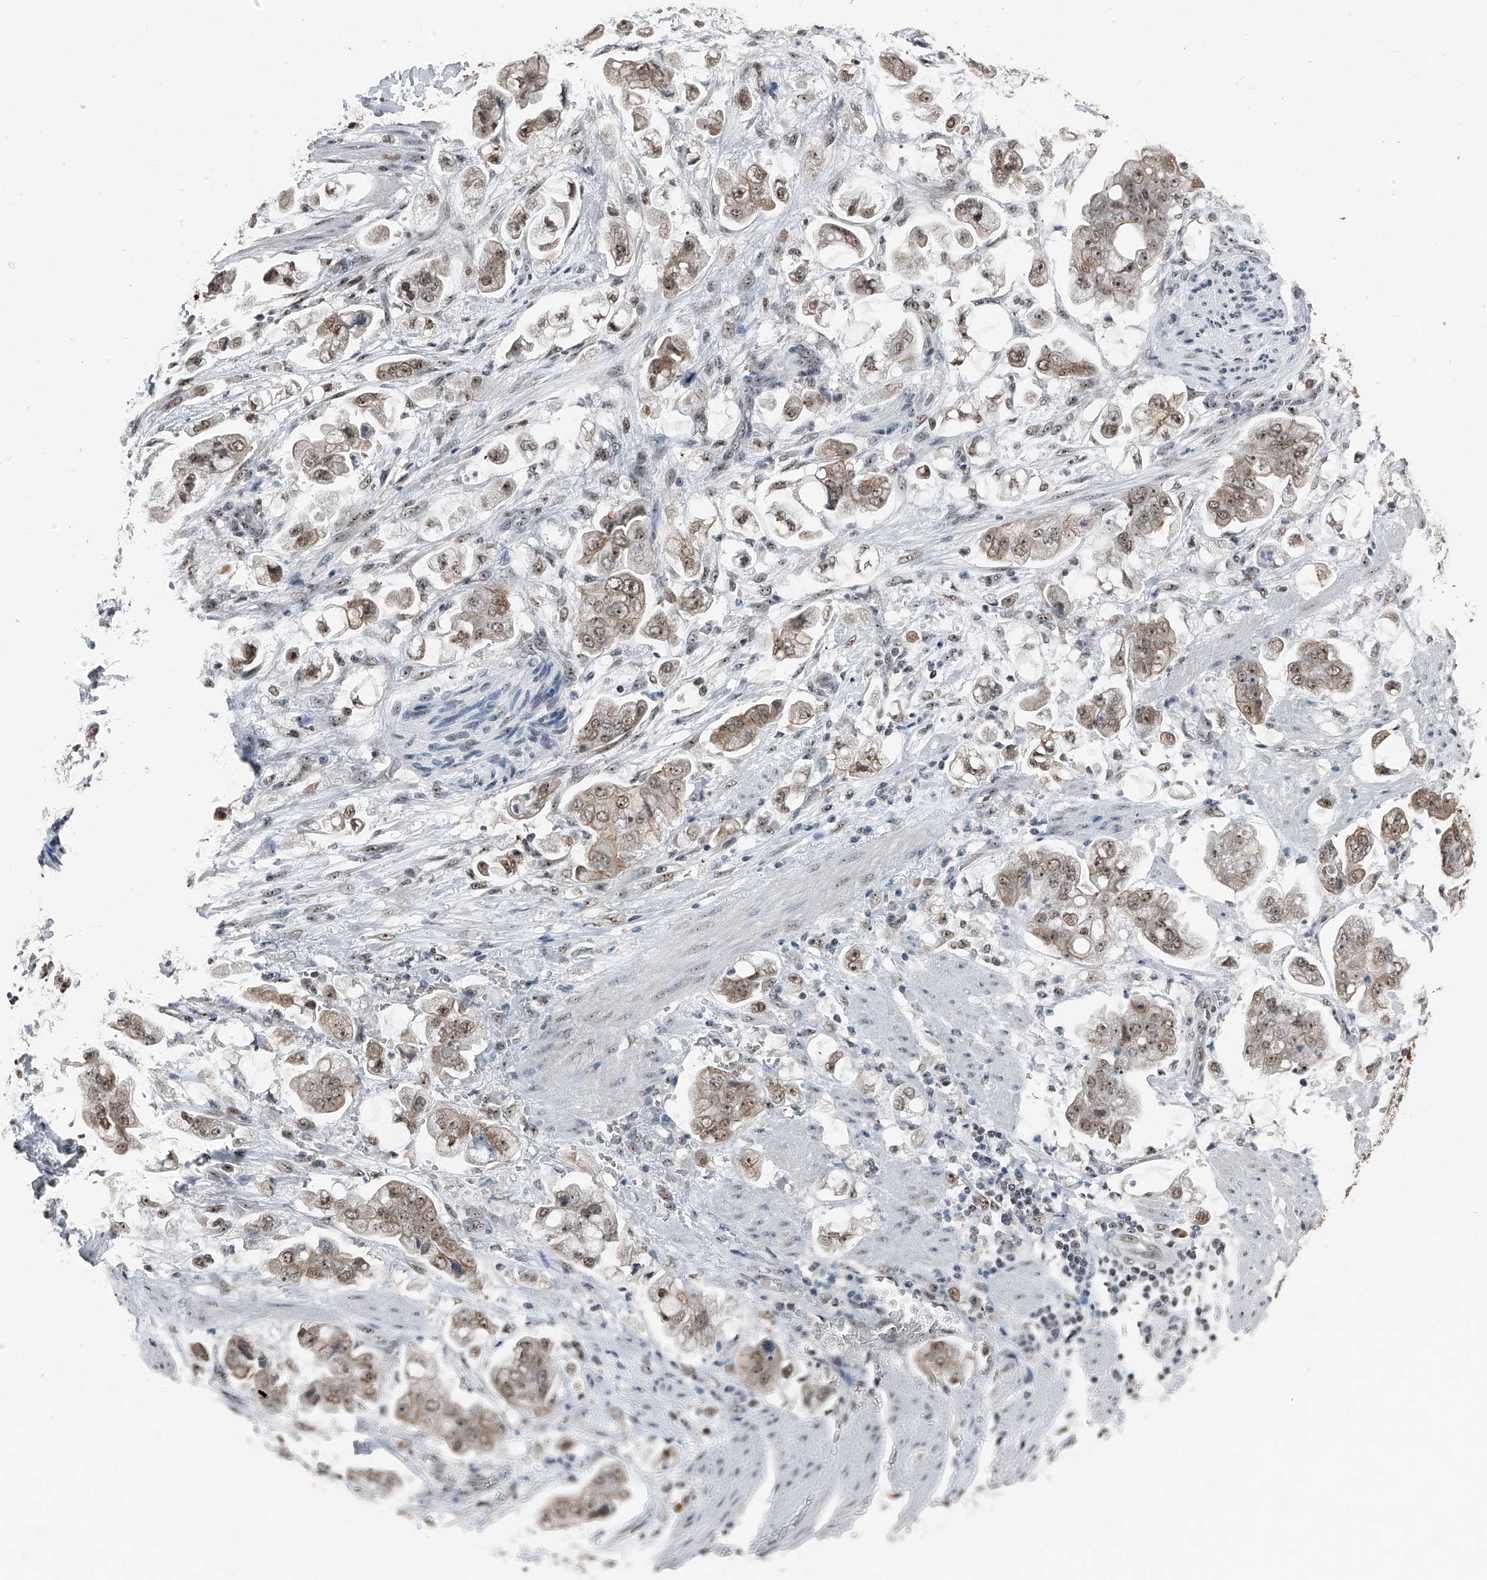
{"staining": {"intensity": "moderate", "quantity": ">75%", "location": "cytoplasmic/membranous,nuclear"}, "tissue": "stomach cancer", "cell_type": "Tumor cells", "image_type": "cancer", "snomed": [{"axis": "morphology", "description": "Adenocarcinoma, NOS"}, {"axis": "topography", "description": "Stomach"}], "caption": "The histopathology image exhibits staining of adenocarcinoma (stomach), revealing moderate cytoplasmic/membranous and nuclear protein positivity (brown color) within tumor cells.", "gene": "TCOF1", "patient": {"sex": "male", "age": 62}}